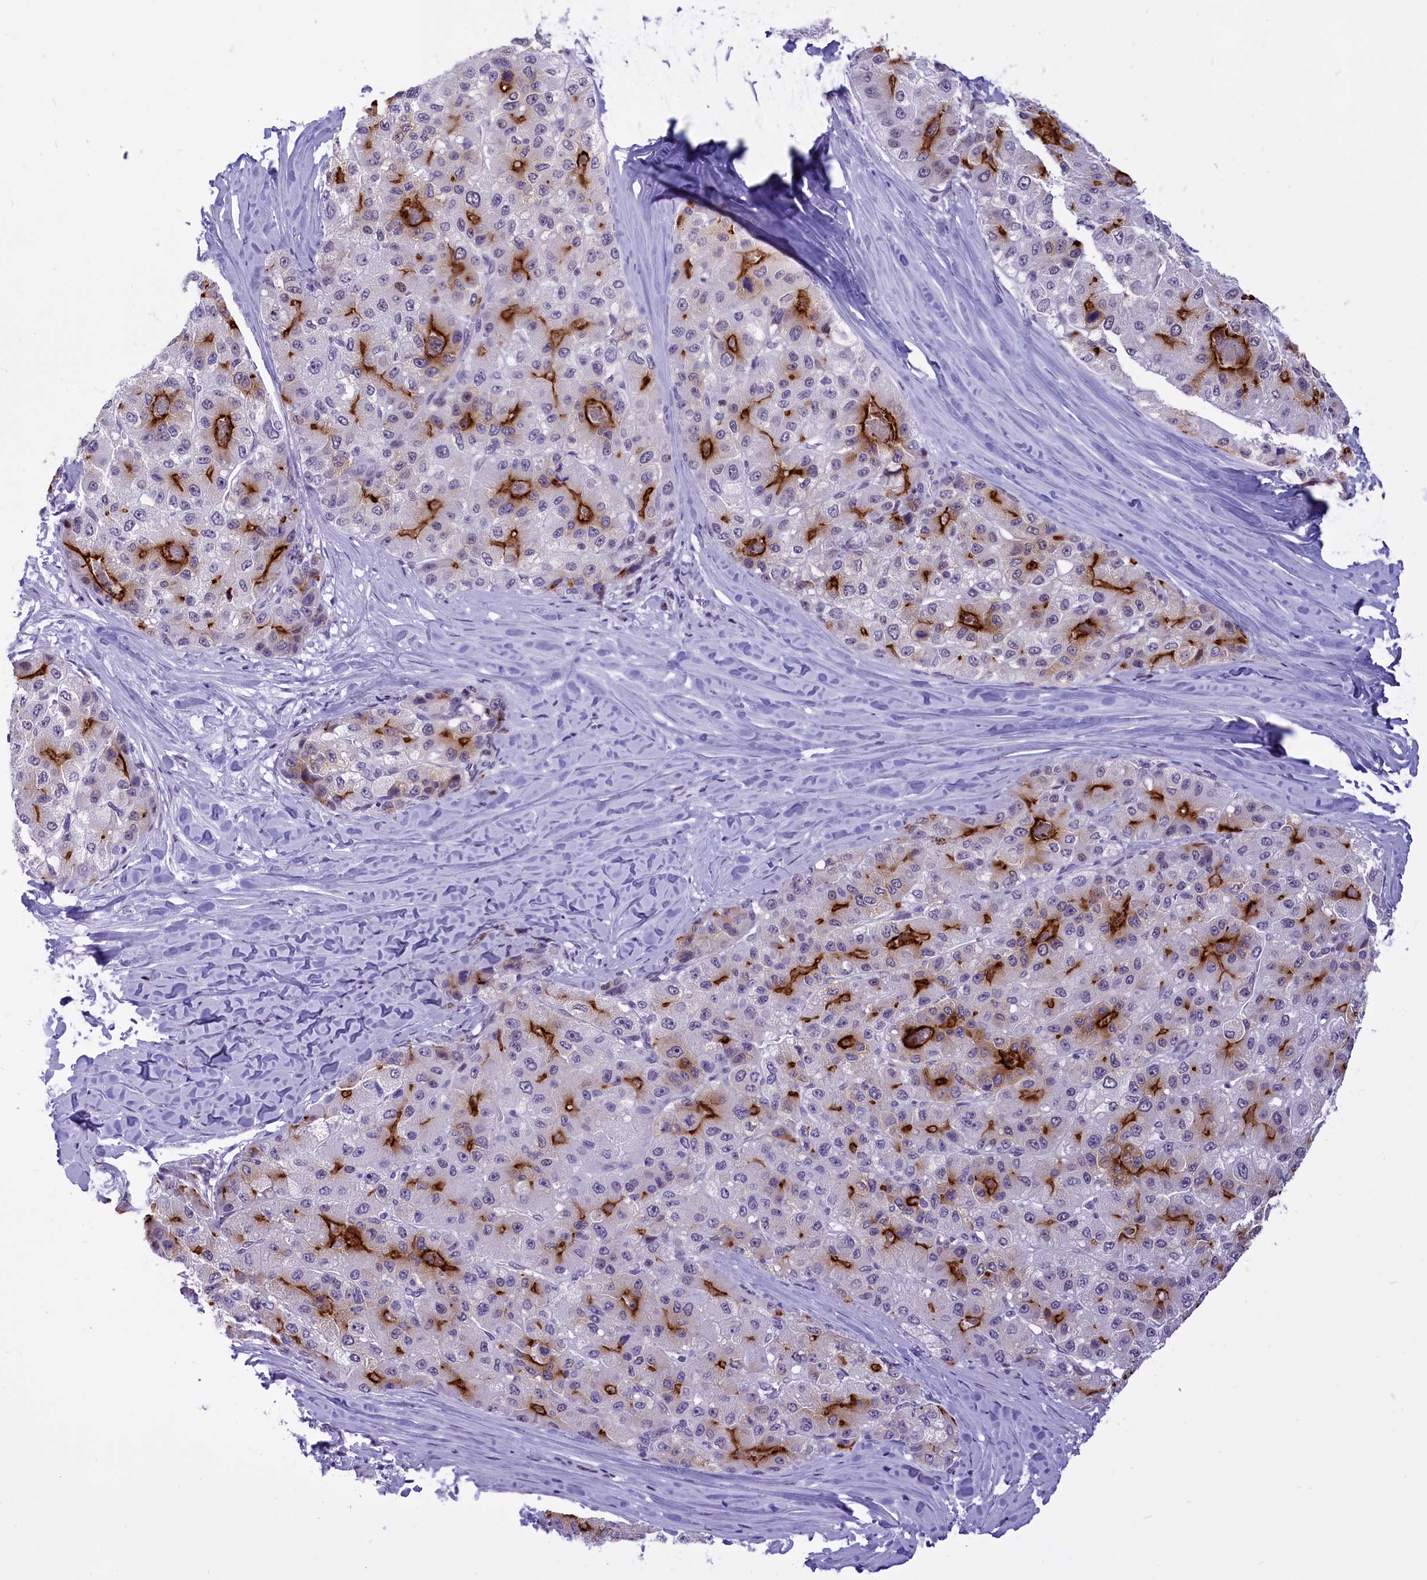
{"staining": {"intensity": "strong", "quantity": "<25%", "location": "cytoplasmic/membranous"}, "tissue": "liver cancer", "cell_type": "Tumor cells", "image_type": "cancer", "snomed": [{"axis": "morphology", "description": "Carcinoma, Hepatocellular, NOS"}, {"axis": "topography", "description": "Liver"}], "caption": "Liver cancer (hepatocellular carcinoma) stained with immunohistochemistry (IHC) displays strong cytoplasmic/membranous expression in approximately <25% of tumor cells. Using DAB (3,3'-diaminobenzidine) (brown) and hematoxylin (blue) stains, captured at high magnification using brightfield microscopy.", "gene": "SPIRE2", "patient": {"sex": "male", "age": 80}}